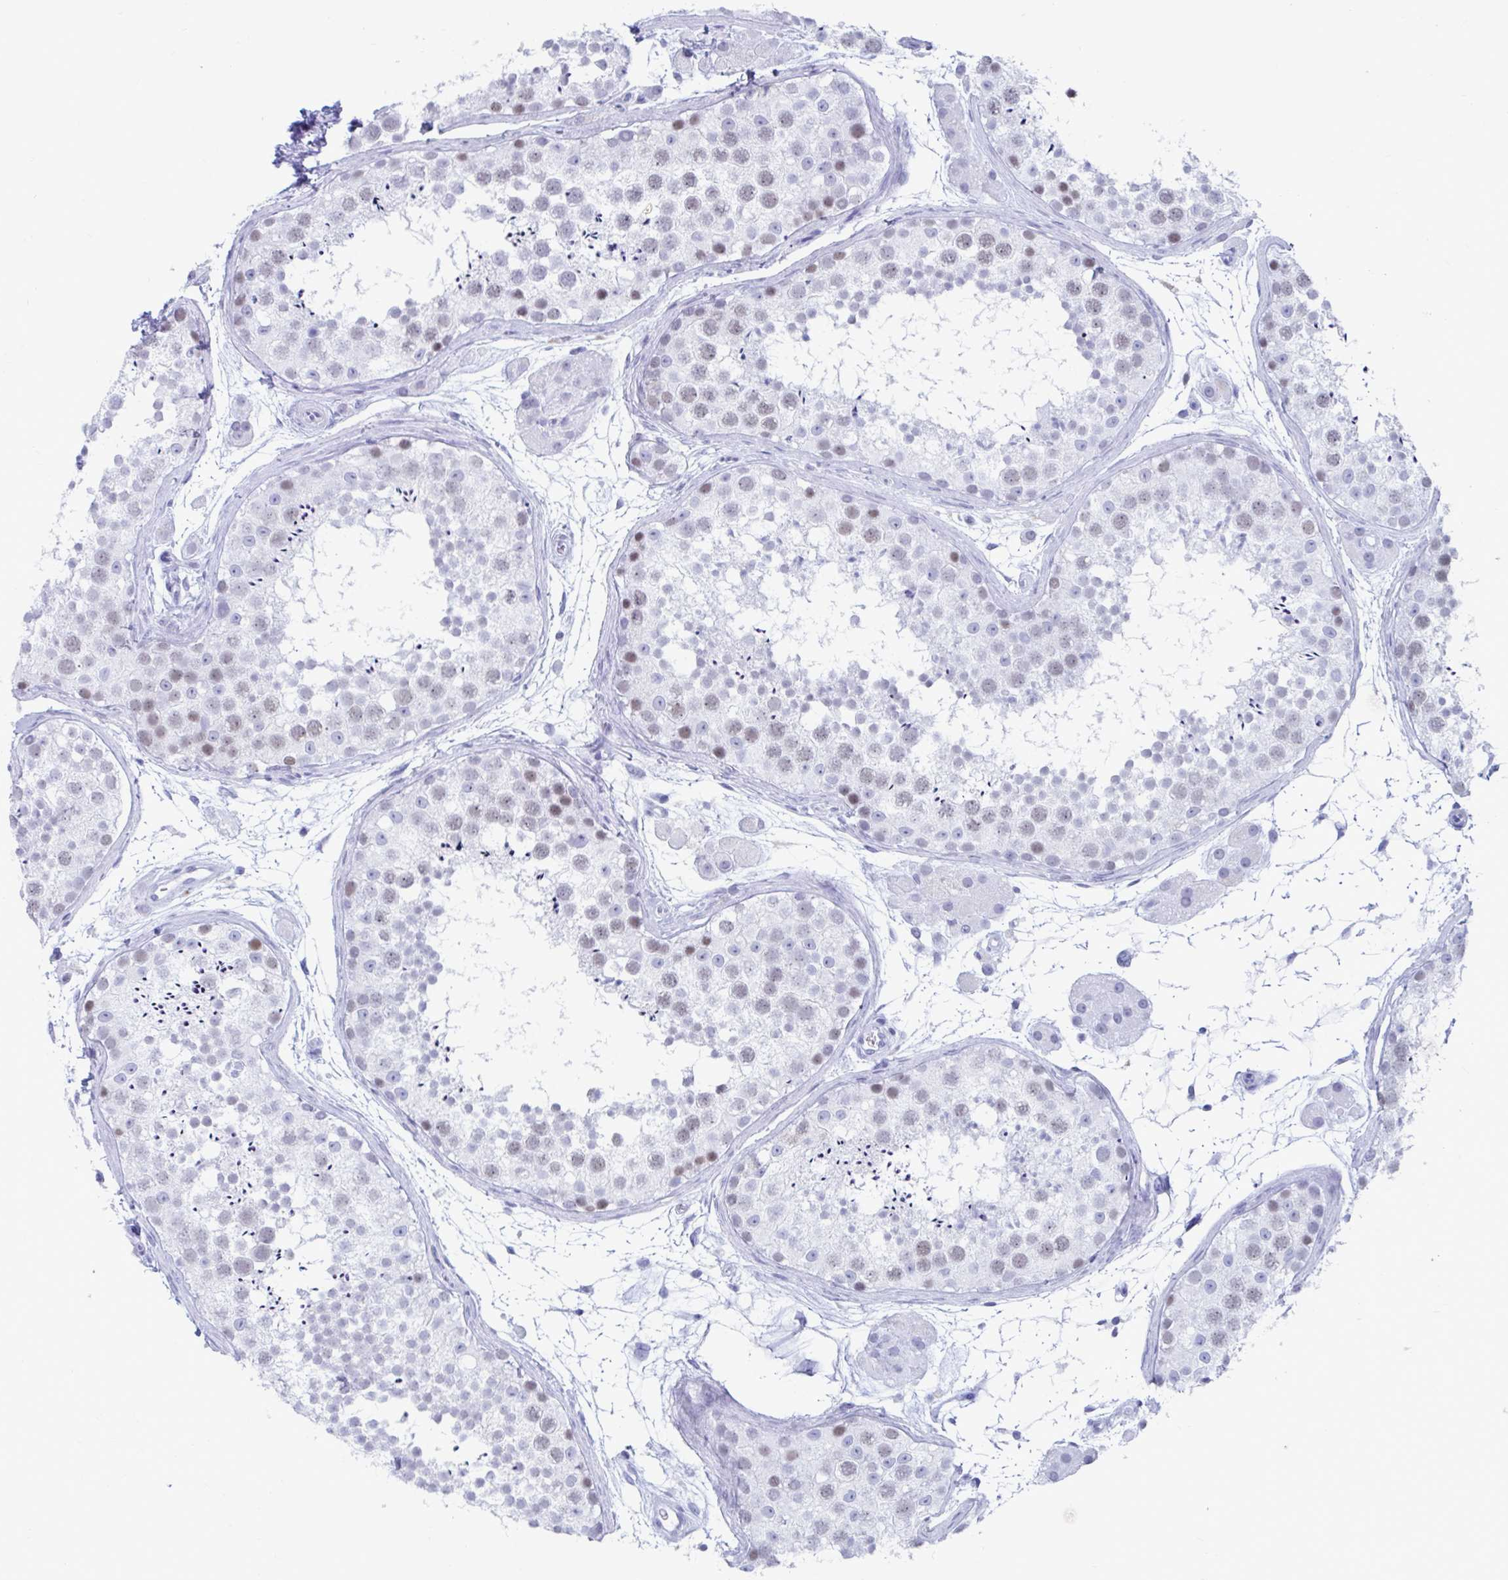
{"staining": {"intensity": "weak", "quantity": "25%-75%", "location": "nuclear"}, "tissue": "testis", "cell_type": "Cells in seminiferous ducts", "image_type": "normal", "snomed": [{"axis": "morphology", "description": "Normal tissue, NOS"}, {"axis": "topography", "description": "Testis"}], "caption": "Protein staining of benign testis shows weak nuclear positivity in about 25%-75% of cells in seminiferous ducts.", "gene": "GKN2", "patient": {"sex": "male", "age": 41}}